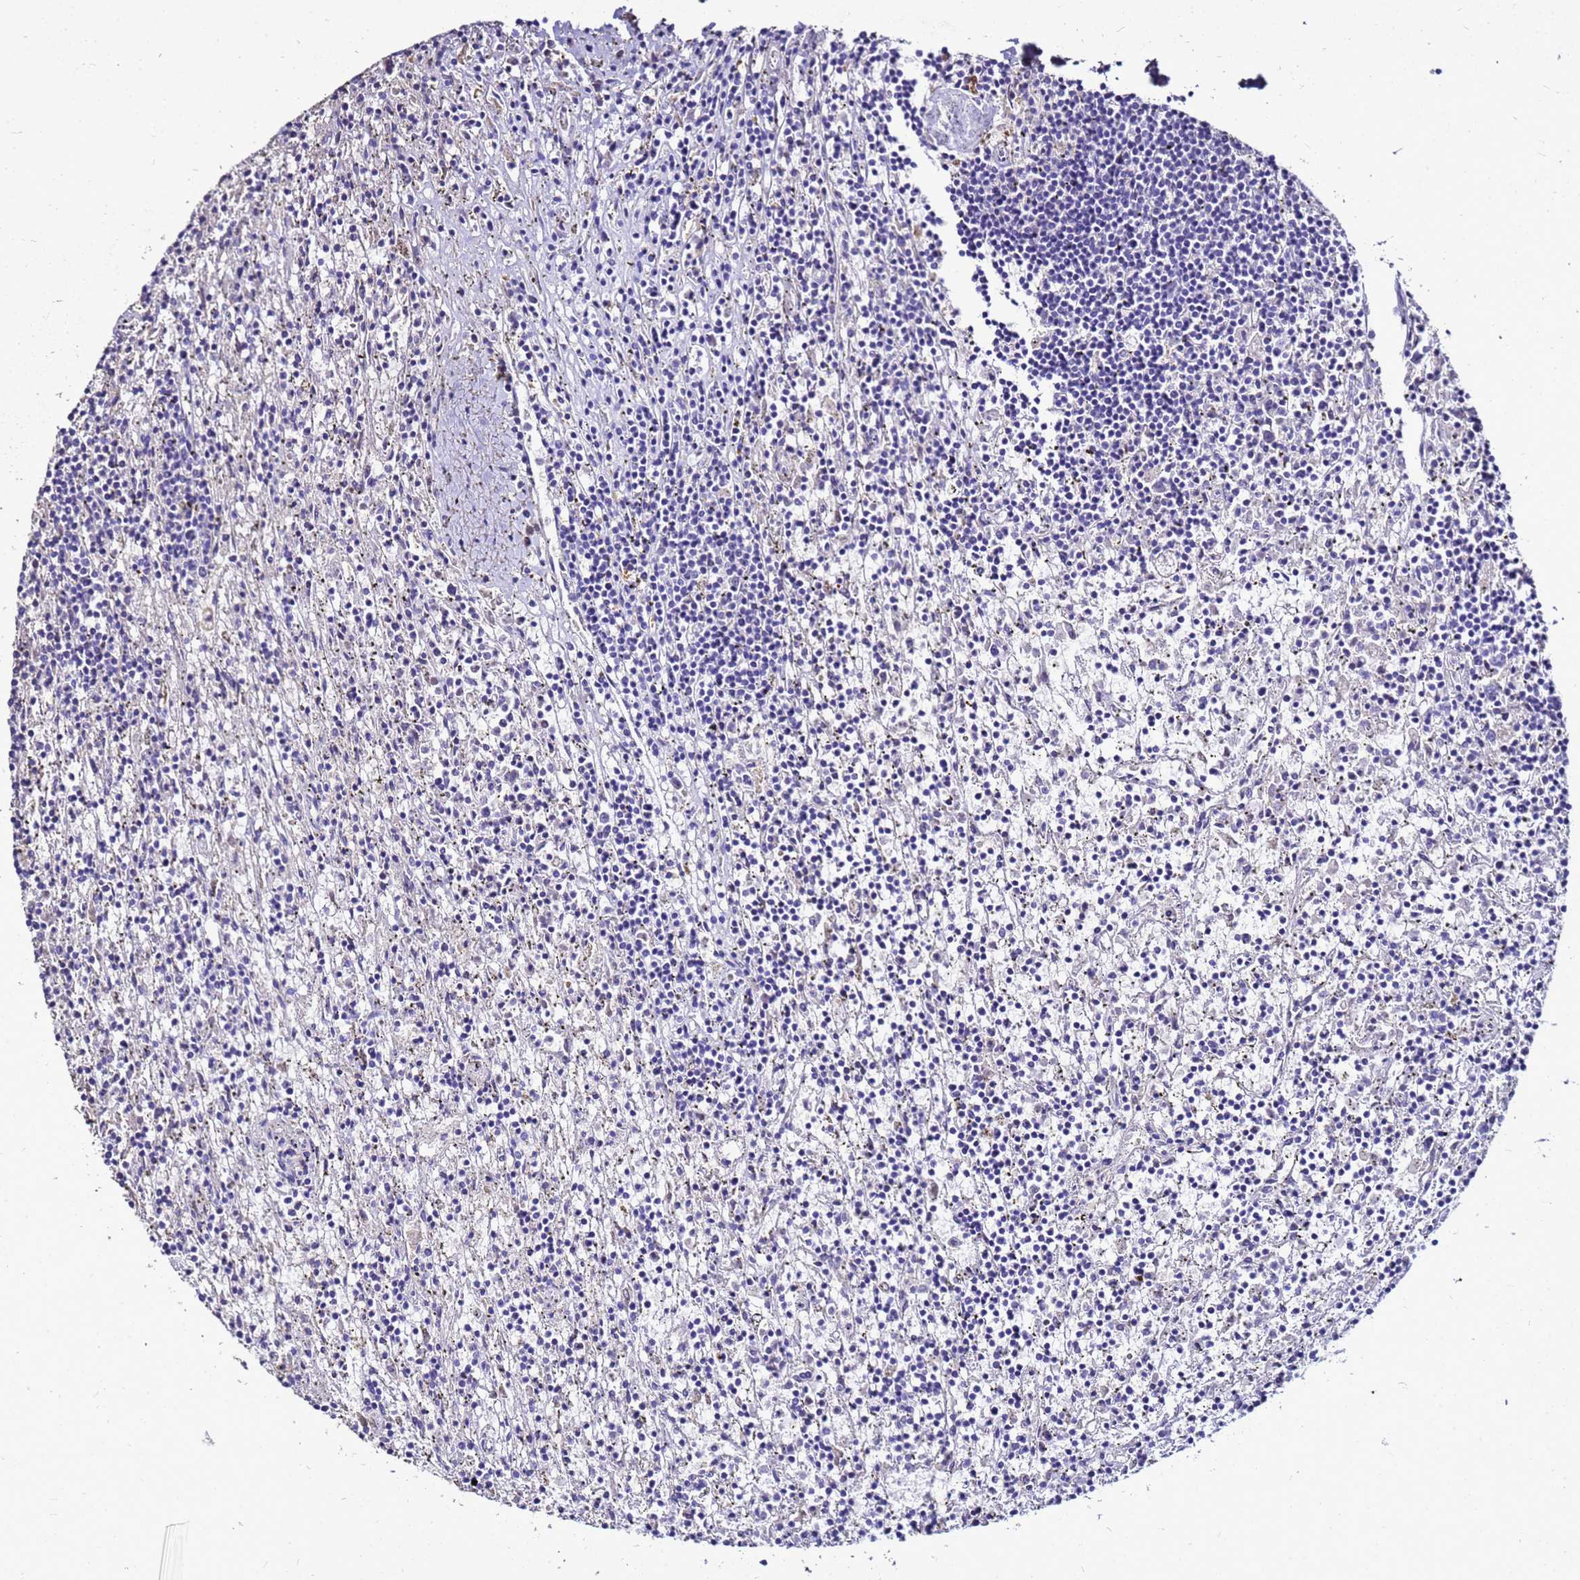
{"staining": {"intensity": "negative", "quantity": "none", "location": "none"}, "tissue": "lymphoma", "cell_type": "Tumor cells", "image_type": "cancer", "snomed": [{"axis": "morphology", "description": "Malignant lymphoma, non-Hodgkin's type, Low grade"}, {"axis": "topography", "description": "Spleen"}], "caption": "Tumor cells show no significant staining in lymphoma.", "gene": "S100A2", "patient": {"sex": "male", "age": 76}}